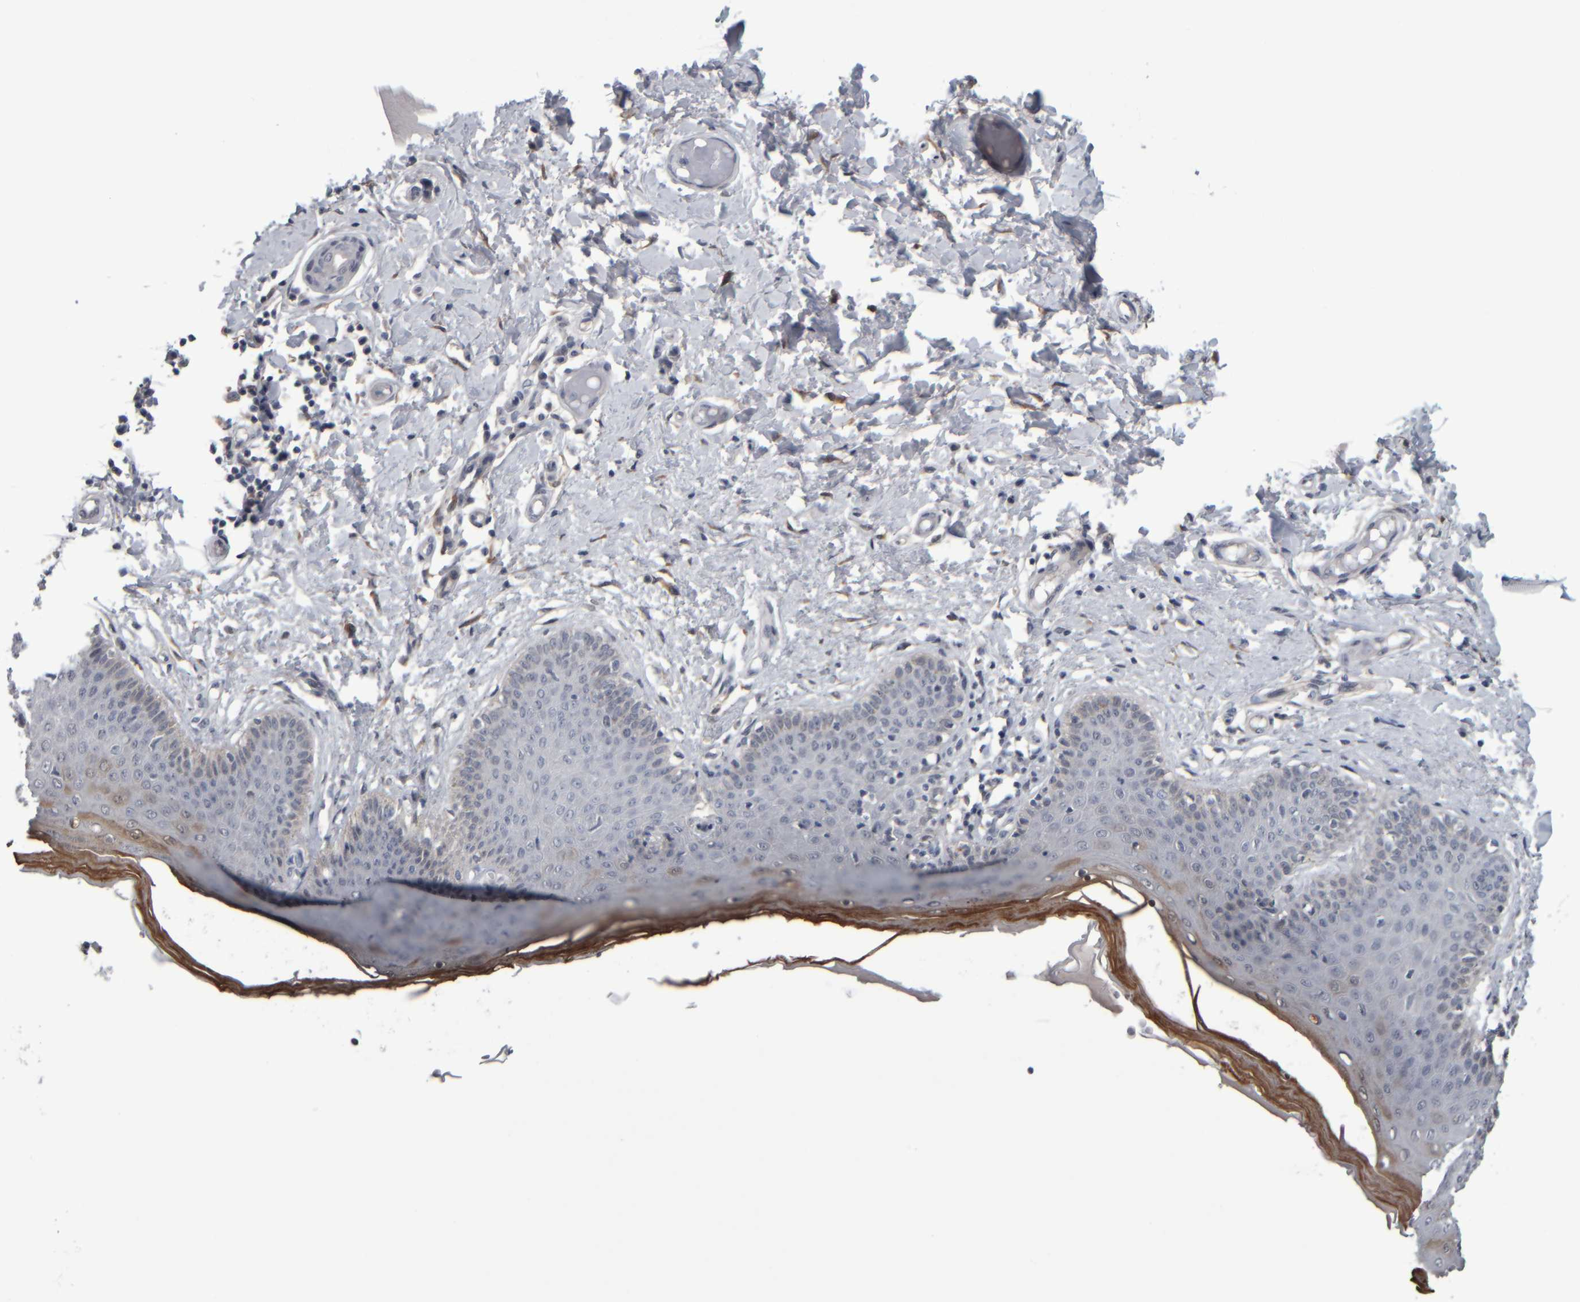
{"staining": {"intensity": "moderate", "quantity": "<25%", "location": "cytoplasmic/membranous"}, "tissue": "skin", "cell_type": "Epidermal cells", "image_type": "normal", "snomed": [{"axis": "morphology", "description": "Normal tissue, NOS"}, {"axis": "topography", "description": "Vulva"}], "caption": "The image reveals a brown stain indicating the presence of a protein in the cytoplasmic/membranous of epidermal cells in skin.", "gene": "COL14A1", "patient": {"sex": "female", "age": 66}}